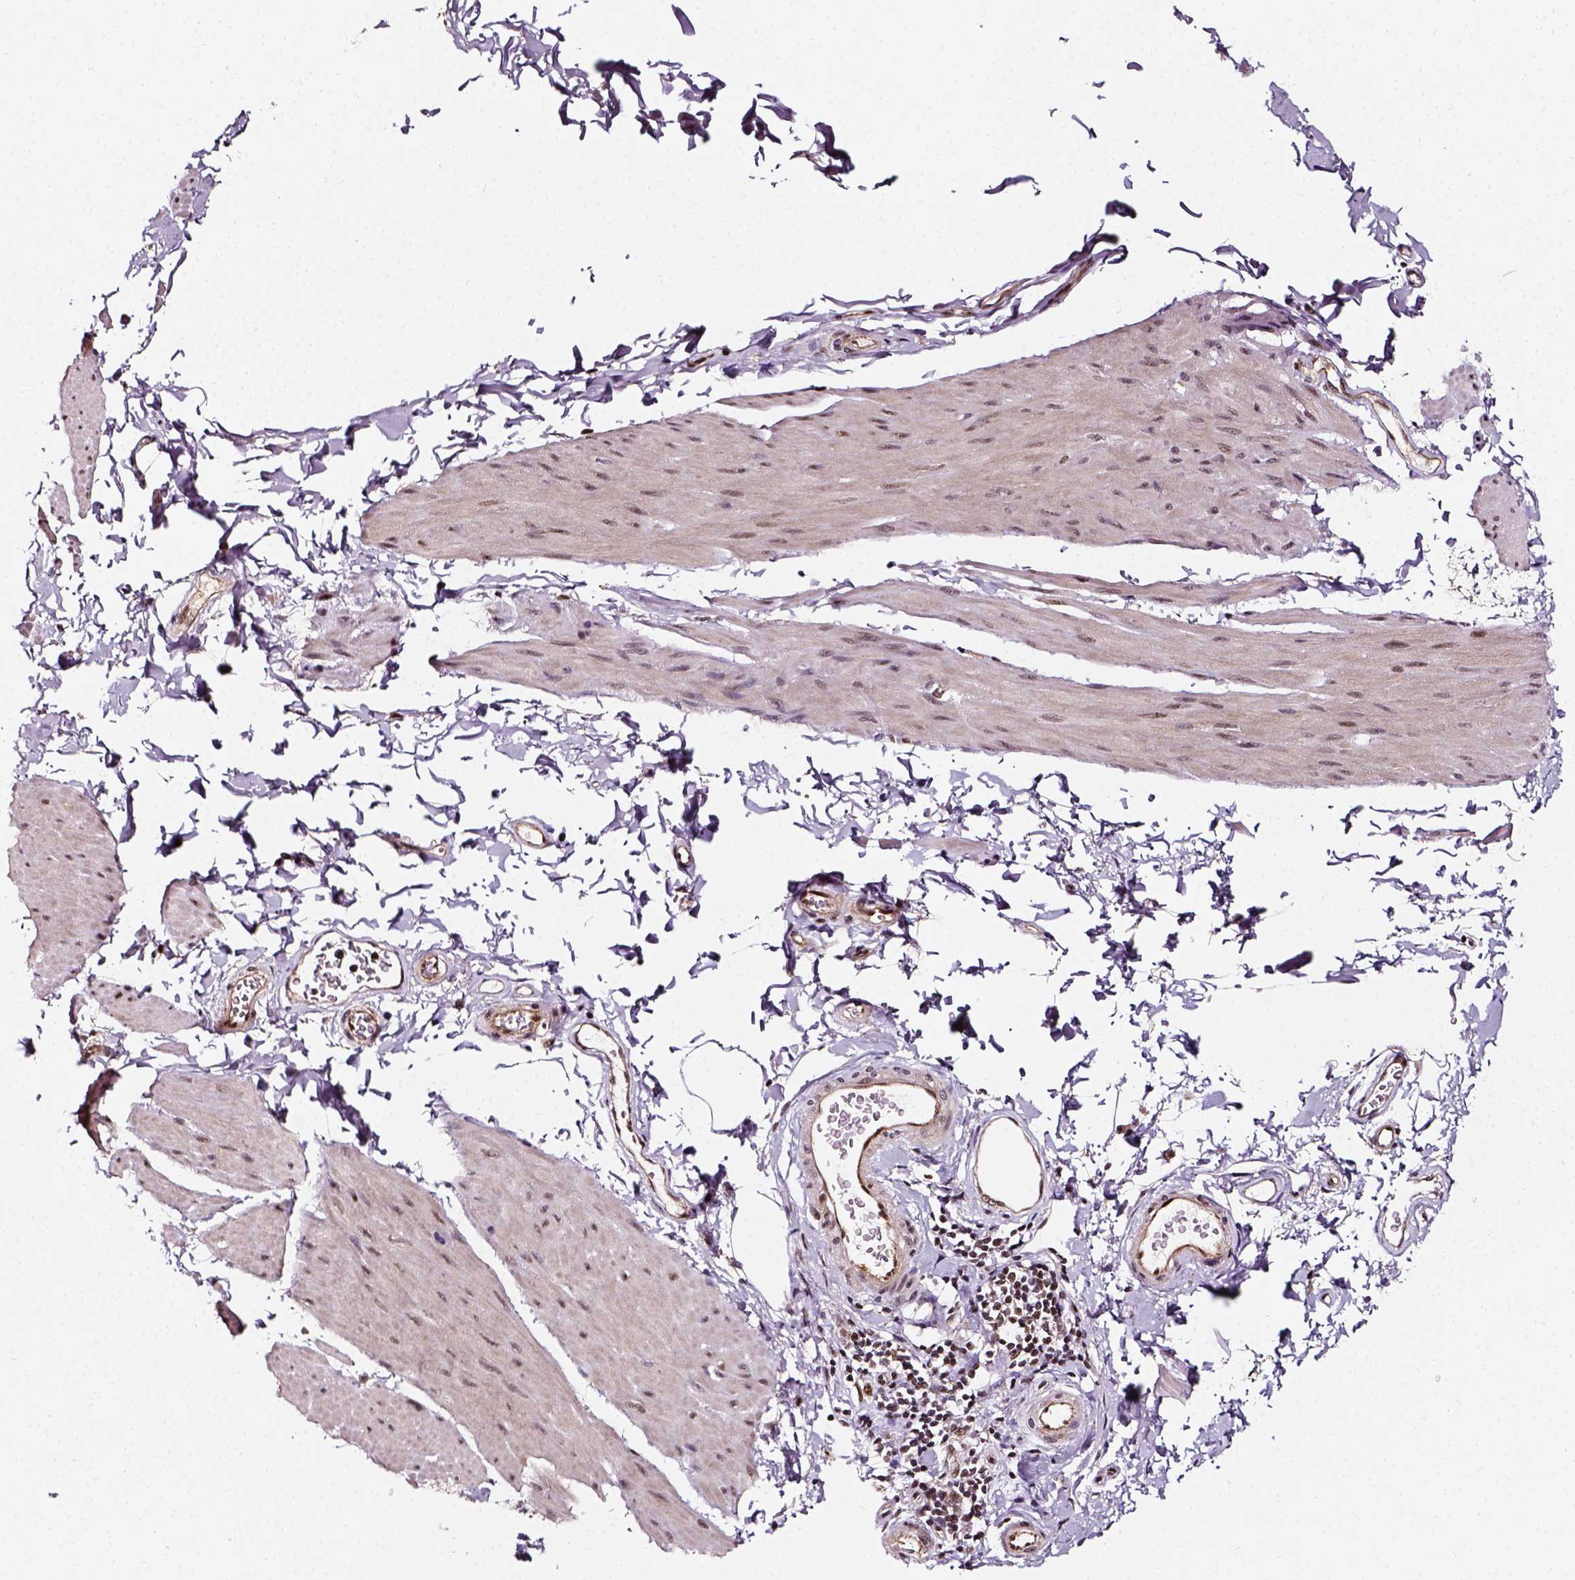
{"staining": {"intensity": "weak", "quantity": ">75%", "location": "nuclear"}, "tissue": "smooth muscle", "cell_type": "Smooth muscle cells", "image_type": "normal", "snomed": [{"axis": "morphology", "description": "Normal tissue, NOS"}, {"axis": "topography", "description": "Adipose tissue"}, {"axis": "topography", "description": "Smooth muscle"}, {"axis": "topography", "description": "Peripheral nerve tissue"}], "caption": "A brown stain labels weak nuclear staining of a protein in smooth muscle cells of unremarkable human smooth muscle.", "gene": "NACC1", "patient": {"sex": "male", "age": 83}}